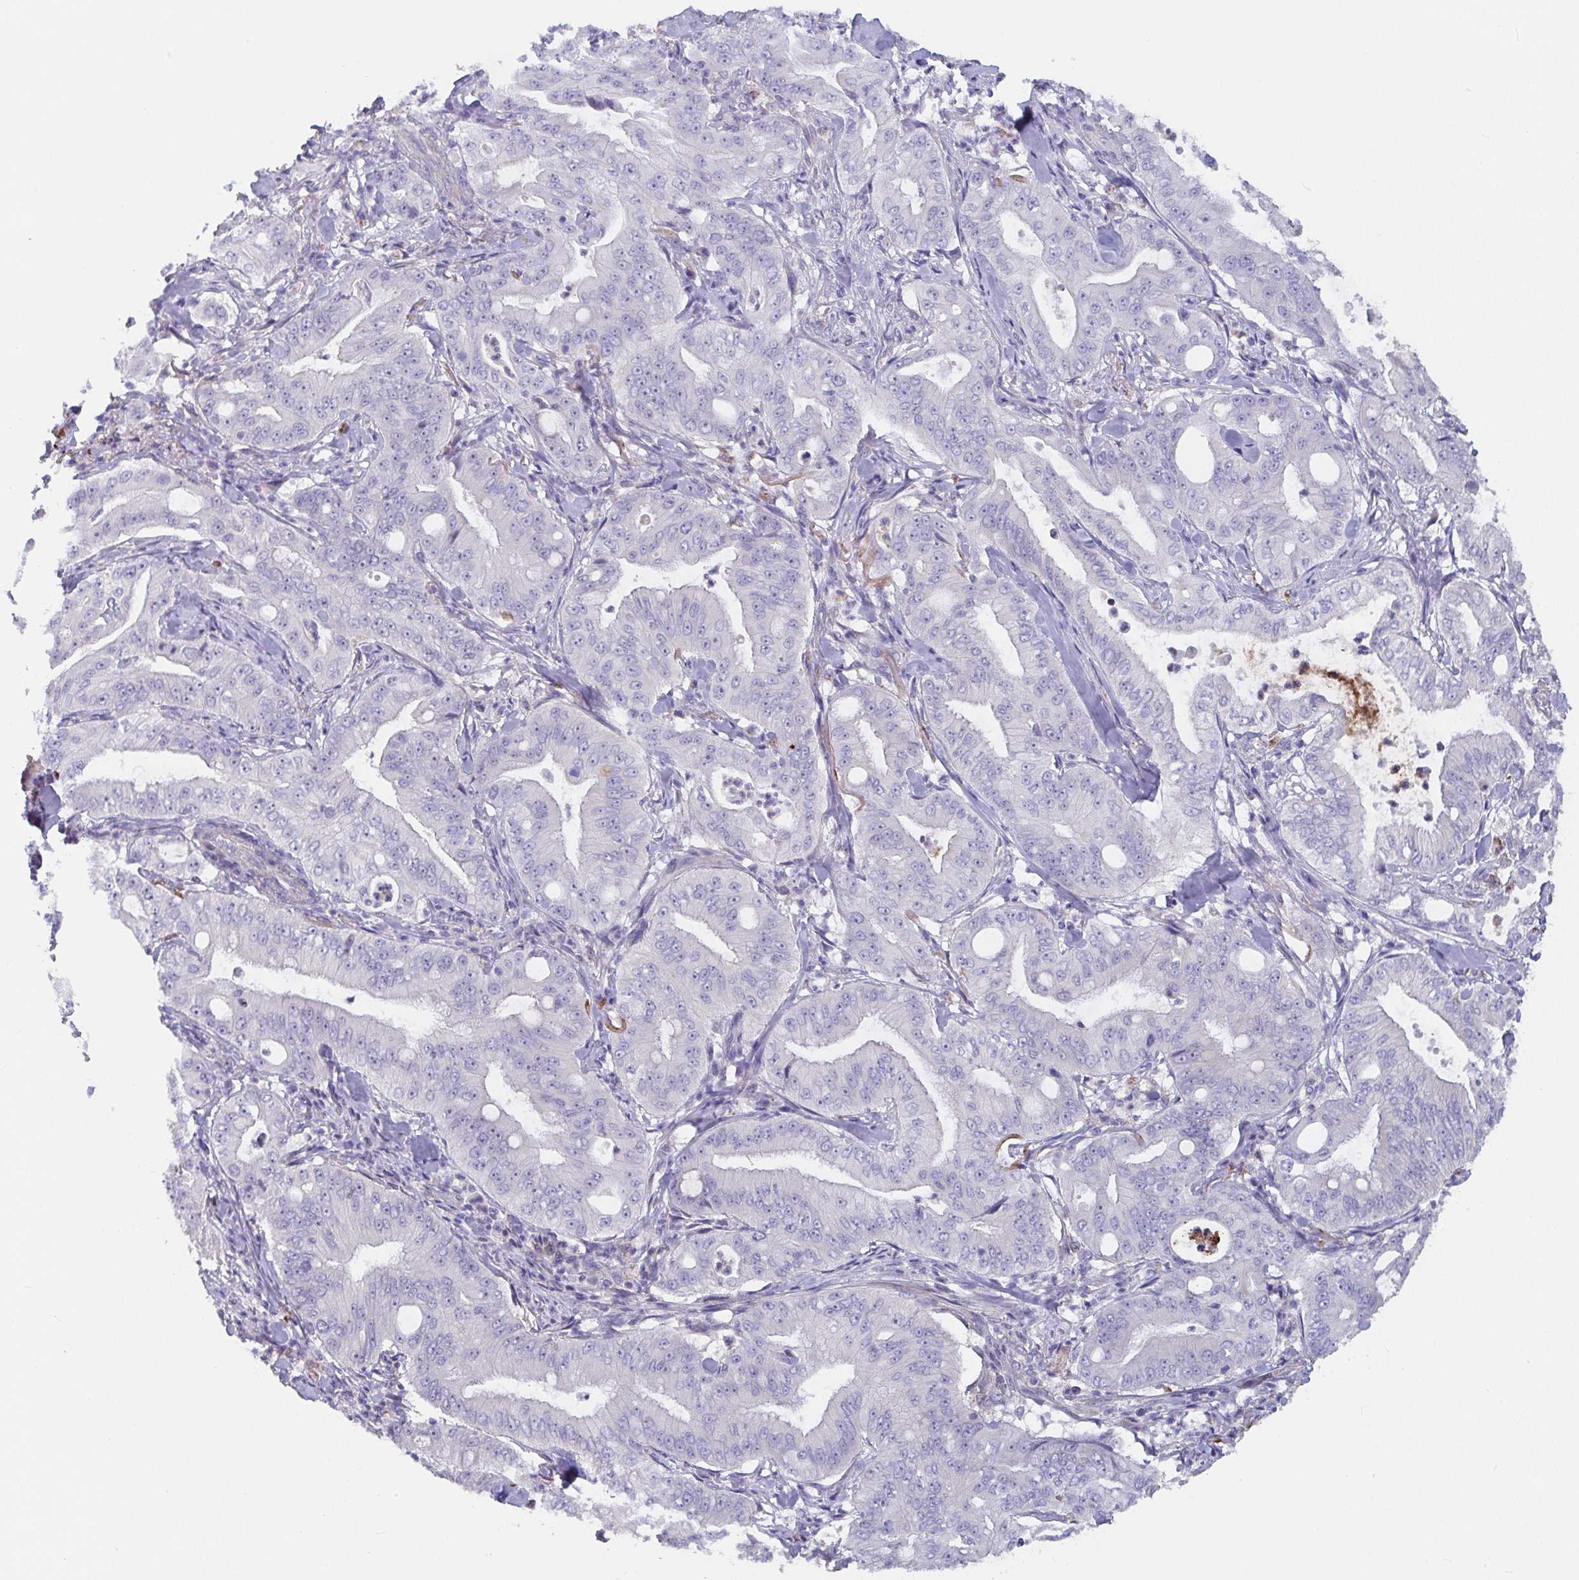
{"staining": {"intensity": "negative", "quantity": "none", "location": "none"}, "tissue": "pancreatic cancer", "cell_type": "Tumor cells", "image_type": "cancer", "snomed": [{"axis": "morphology", "description": "Adenocarcinoma, NOS"}, {"axis": "topography", "description": "Pancreas"}], "caption": "DAB (3,3'-diaminobenzidine) immunohistochemical staining of pancreatic cancer reveals no significant staining in tumor cells.", "gene": "FAM156B", "patient": {"sex": "male", "age": 71}}